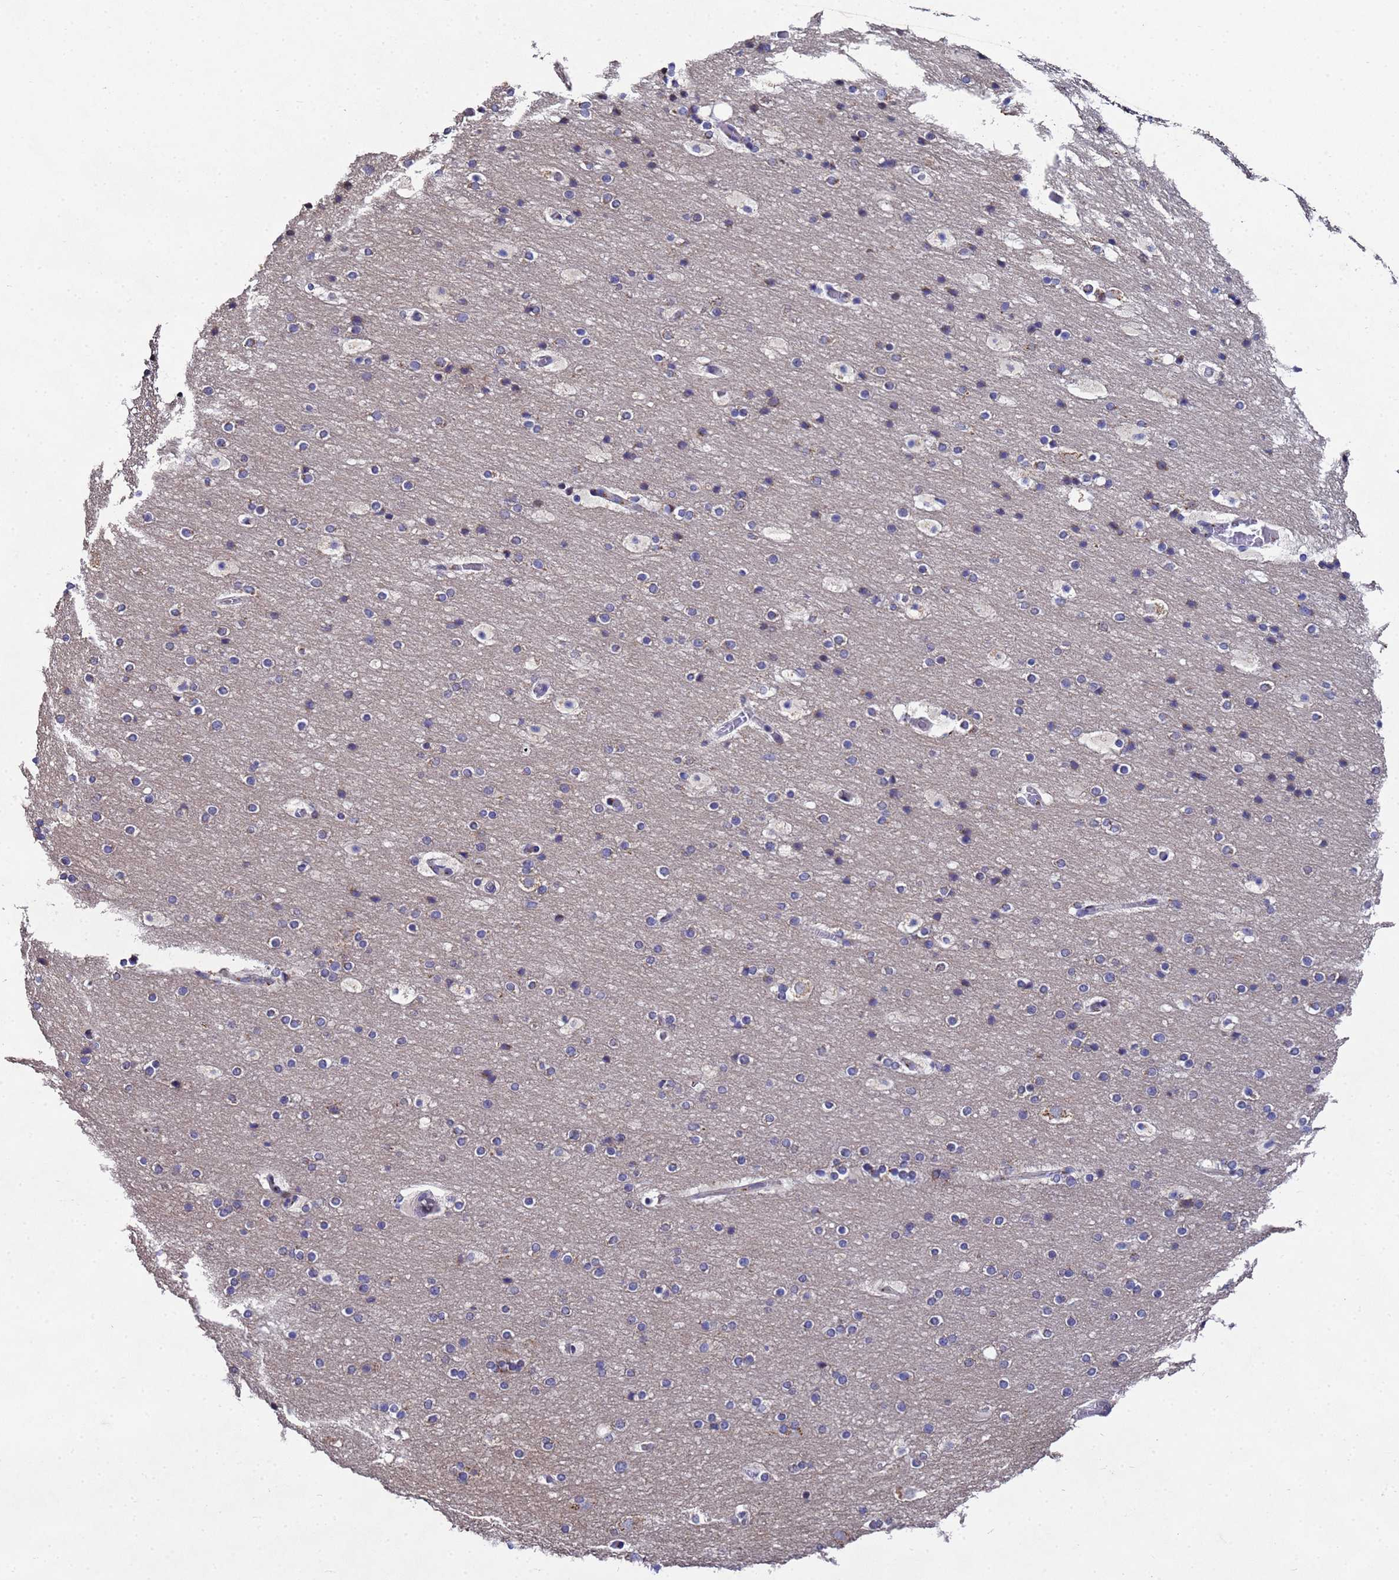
{"staining": {"intensity": "negative", "quantity": "none", "location": "none"}, "tissue": "cerebral cortex", "cell_type": "Endothelial cells", "image_type": "normal", "snomed": [{"axis": "morphology", "description": "Normal tissue, NOS"}, {"axis": "topography", "description": "Cerebral cortex"}], "caption": "High power microscopy histopathology image of an IHC micrograph of unremarkable cerebral cortex, revealing no significant positivity in endothelial cells.", "gene": "NSUN6", "patient": {"sex": "male", "age": 57}}